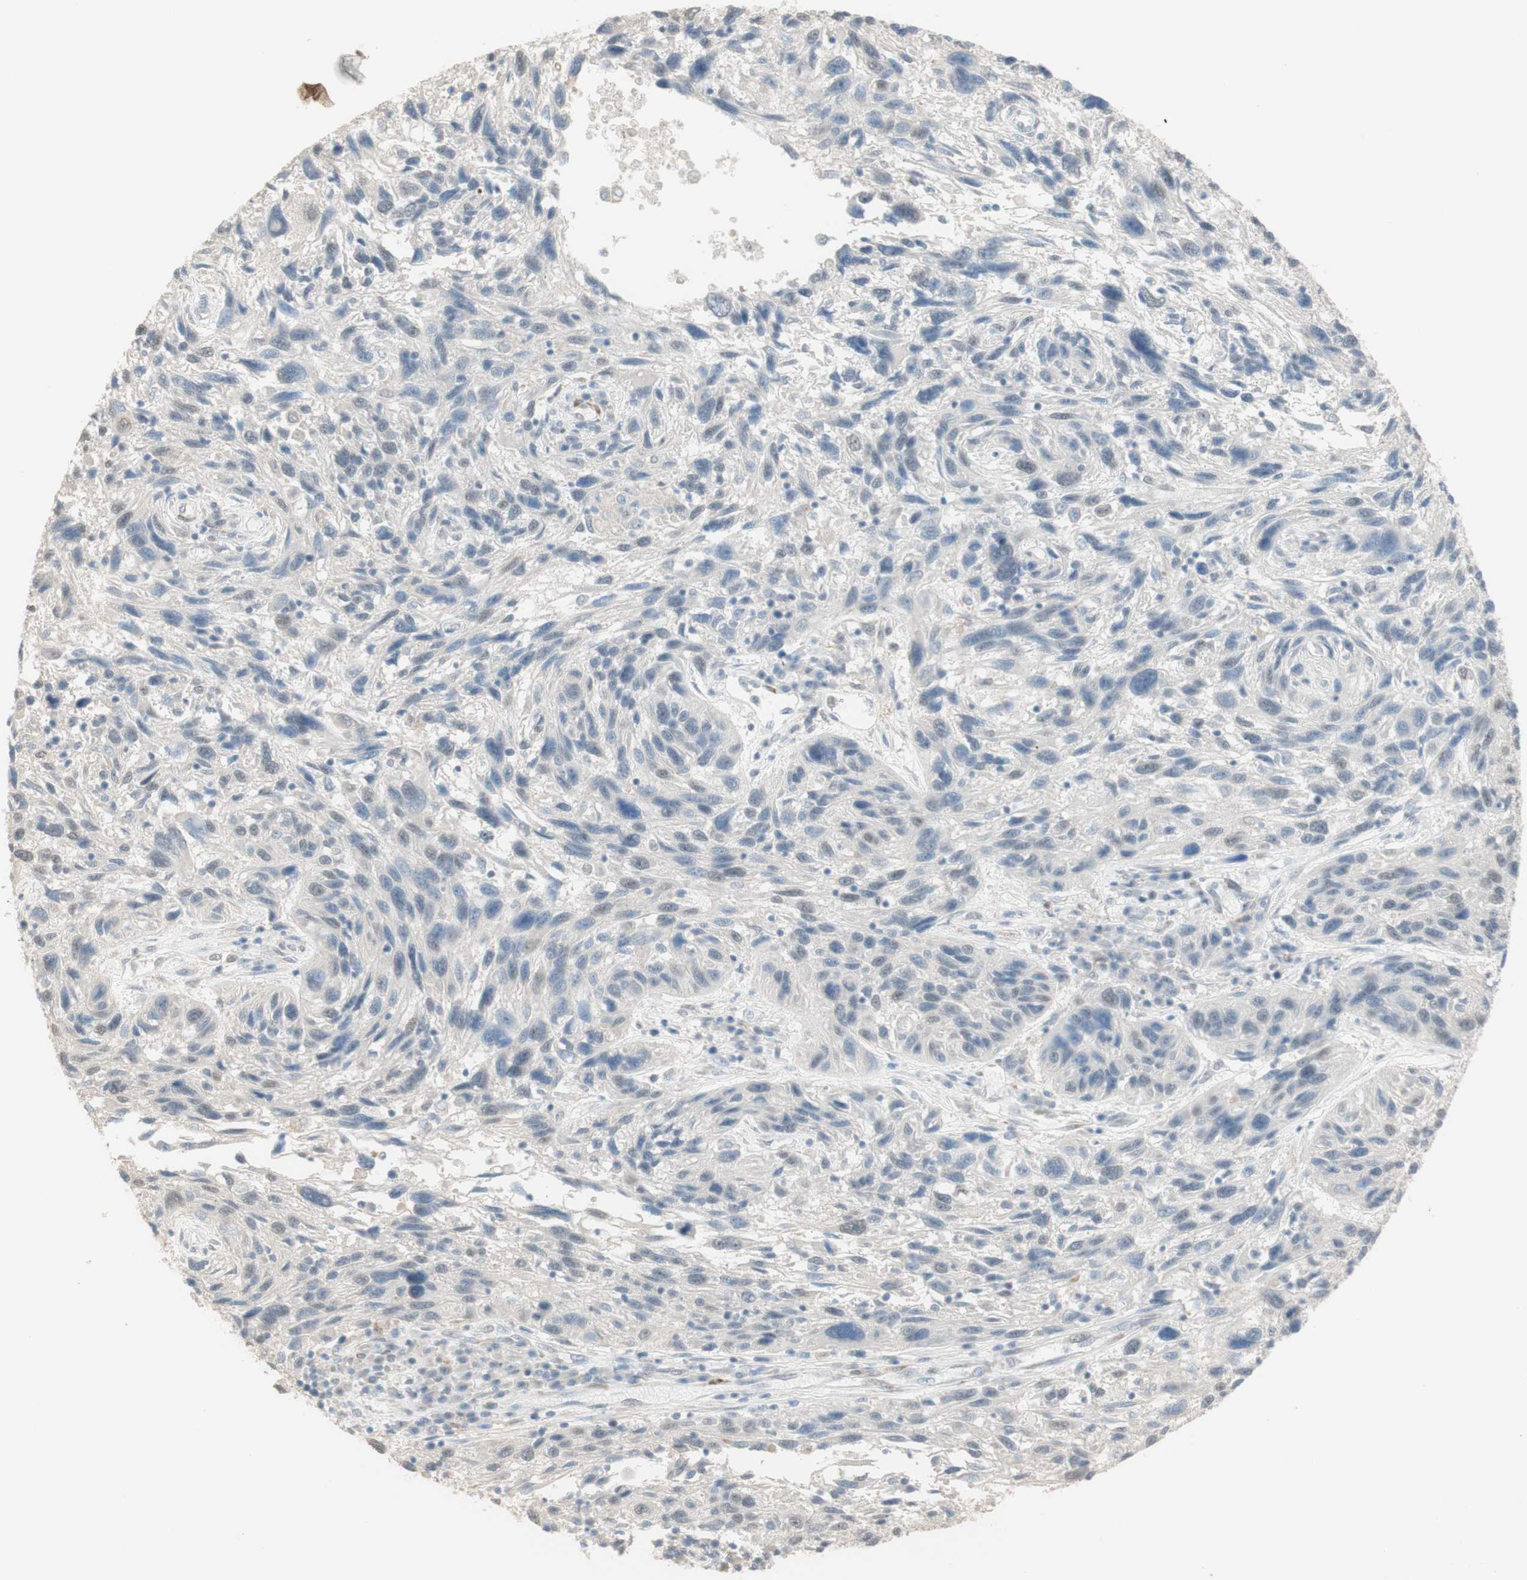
{"staining": {"intensity": "negative", "quantity": "none", "location": "none"}, "tissue": "melanoma", "cell_type": "Tumor cells", "image_type": "cancer", "snomed": [{"axis": "morphology", "description": "Malignant melanoma, NOS"}, {"axis": "topography", "description": "Skin"}], "caption": "High magnification brightfield microscopy of melanoma stained with DAB (3,3'-diaminobenzidine) (brown) and counterstained with hematoxylin (blue): tumor cells show no significant expression.", "gene": "MUC3A", "patient": {"sex": "male", "age": 53}}